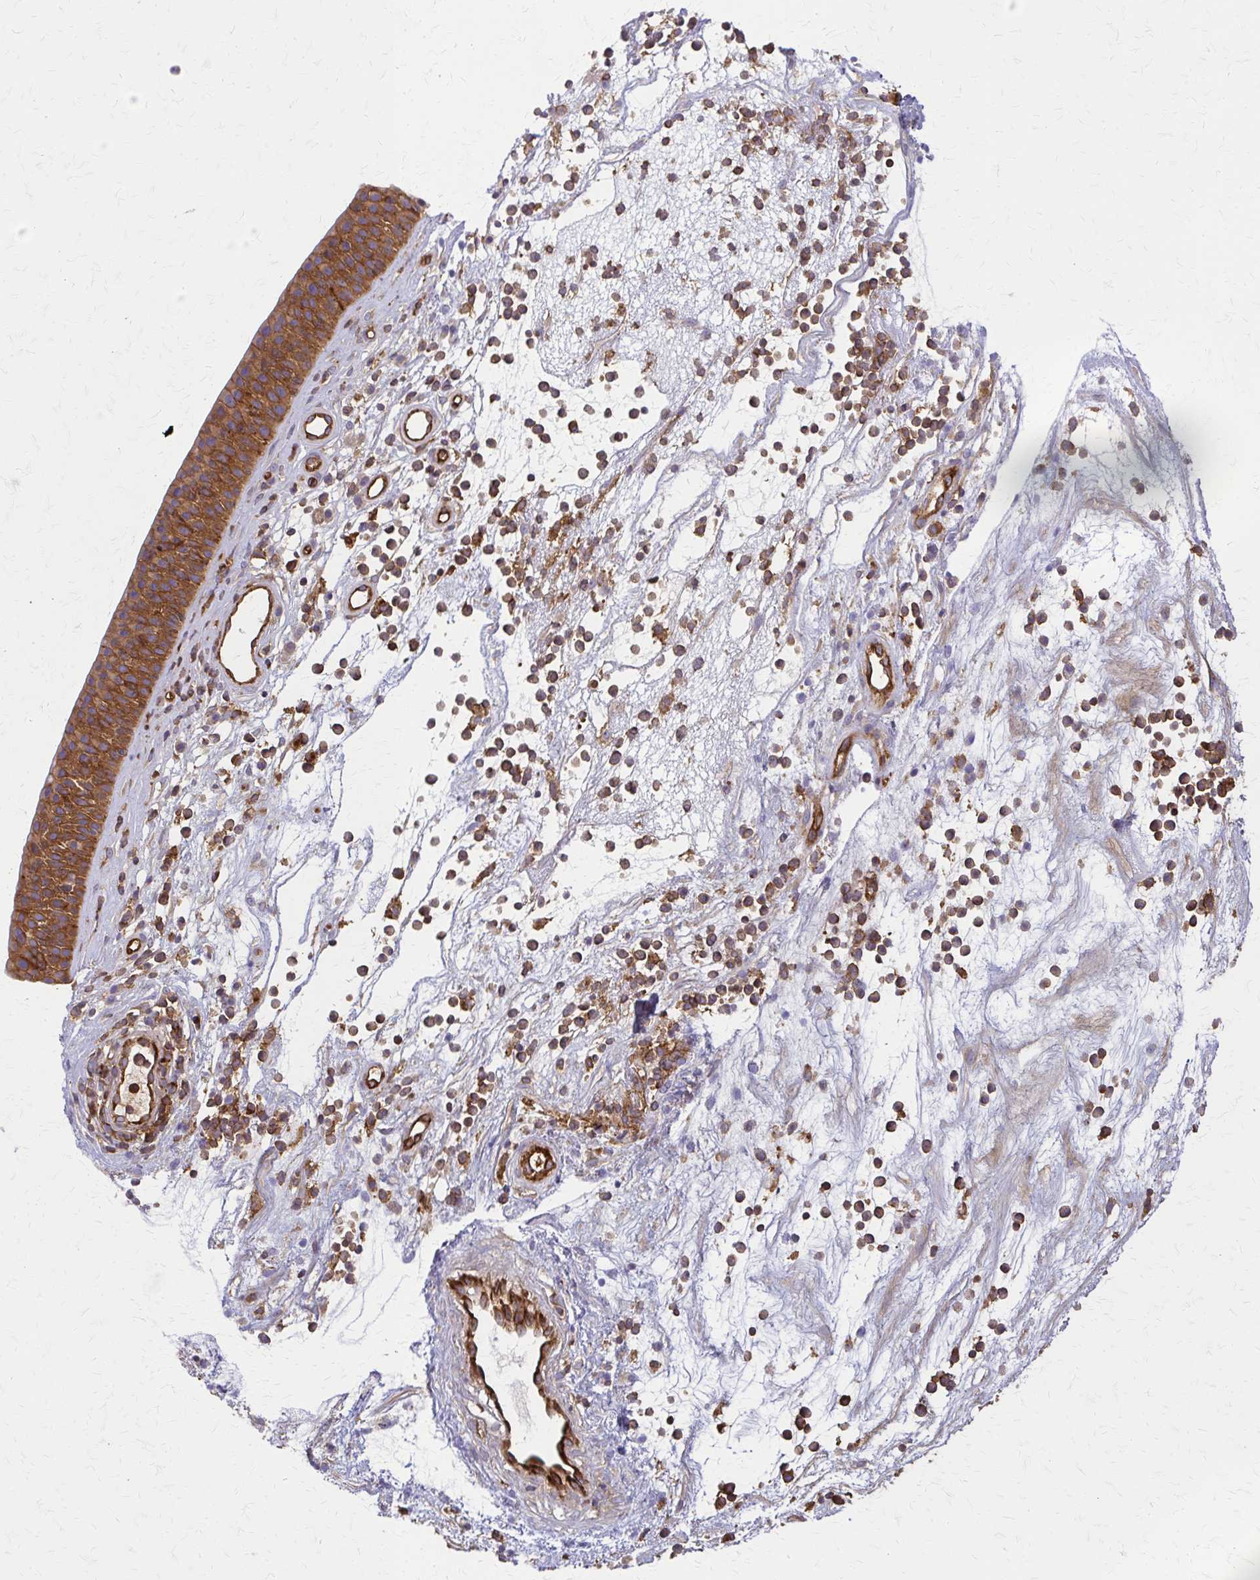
{"staining": {"intensity": "strong", "quantity": ">75%", "location": "cytoplasmic/membranous"}, "tissue": "nasopharynx", "cell_type": "Respiratory epithelial cells", "image_type": "normal", "snomed": [{"axis": "morphology", "description": "Normal tissue, NOS"}, {"axis": "topography", "description": "Nasopharynx"}], "caption": "Strong cytoplasmic/membranous protein staining is identified in approximately >75% of respiratory epithelial cells in nasopharynx.", "gene": "WASF2", "patient": {"sex": "male", "age": 56}}